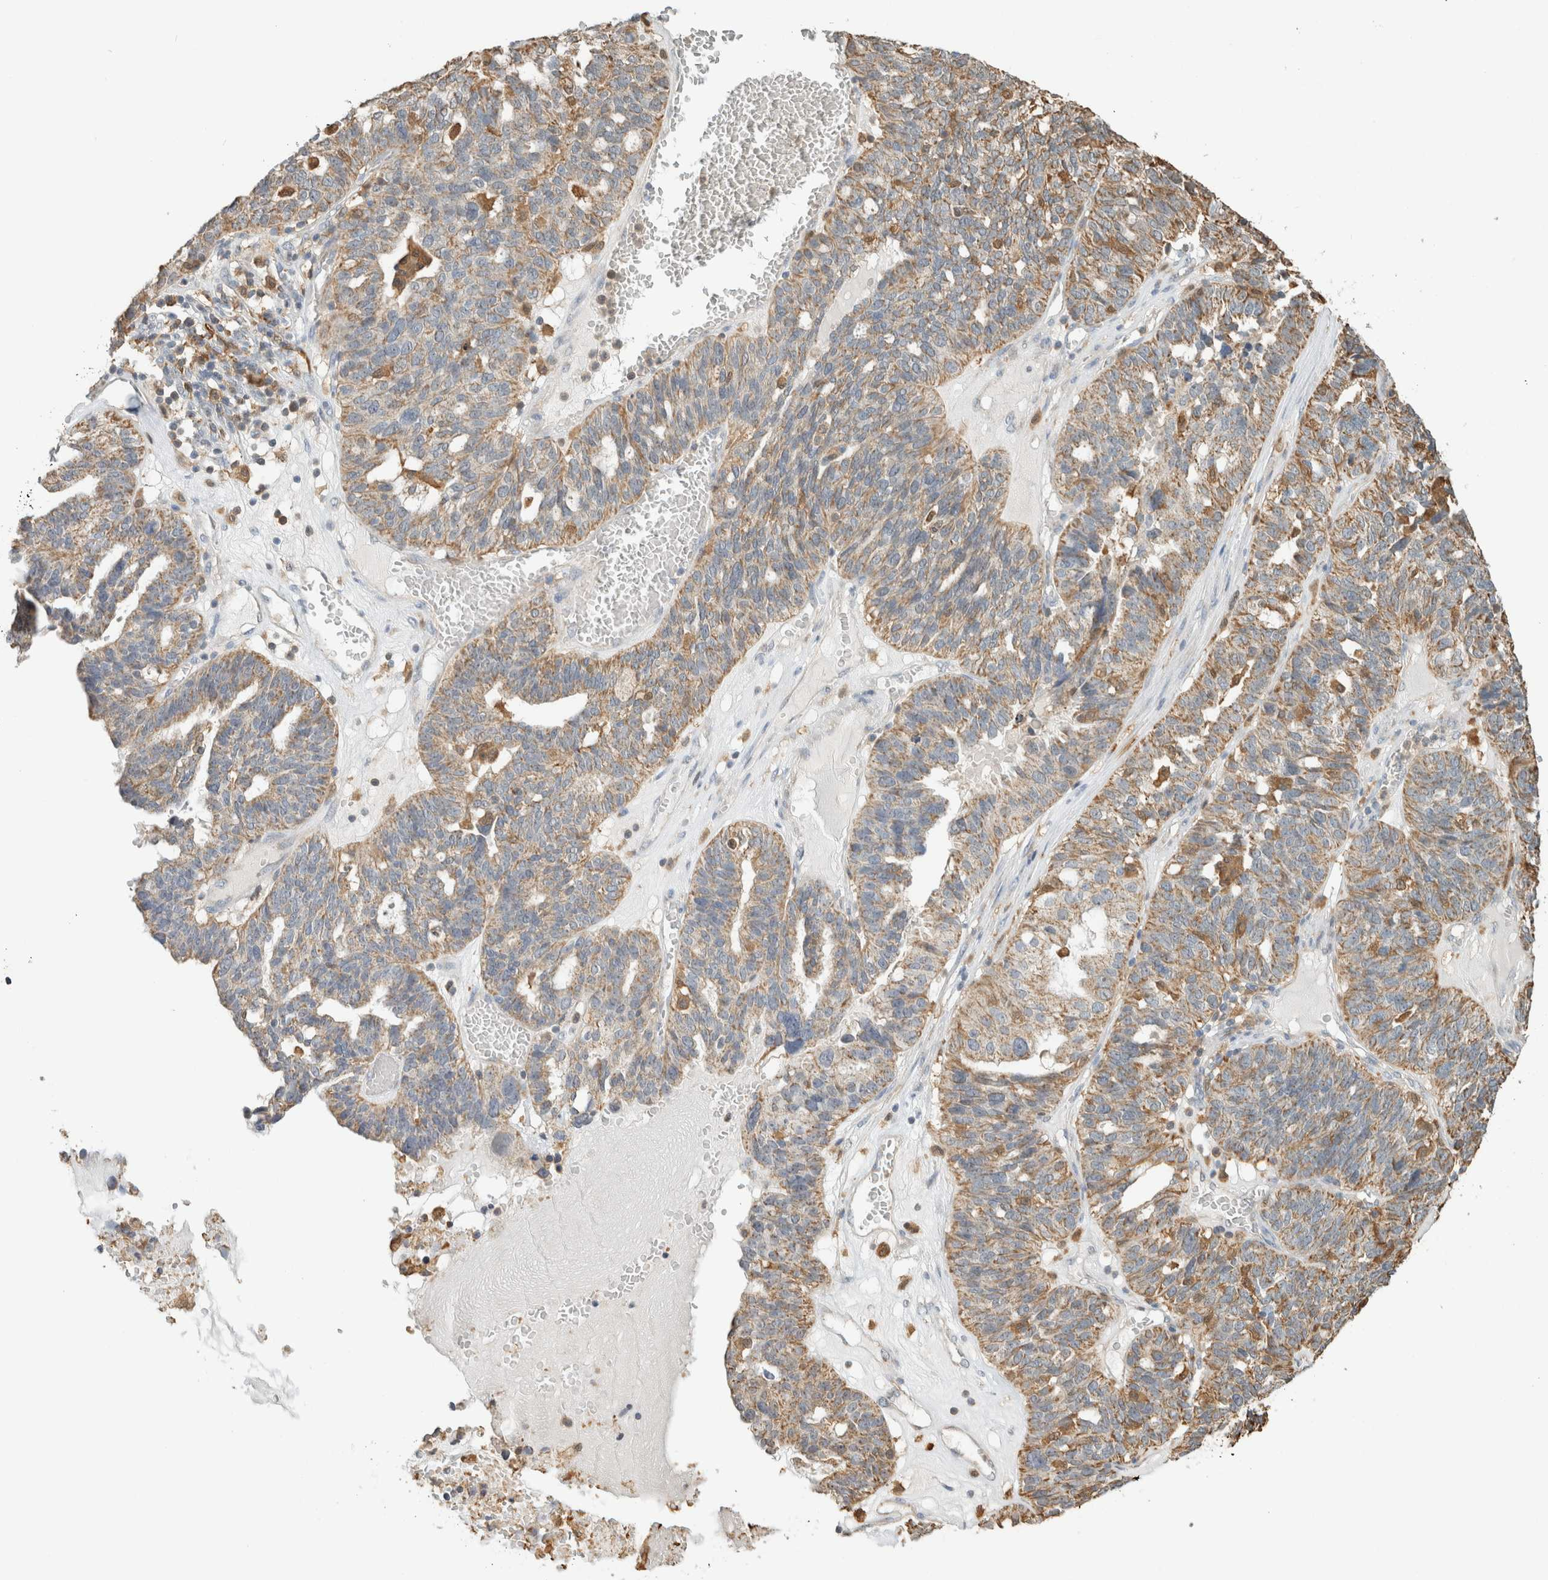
{"staining": {"intensity": "moderate", "quantity": ">75%", "location": "cytoplasmic/membranous"}, "tissue": "ovarian cancer", "cell_type": "Tumor cells", "image_type": "cancer", "snomed": [{"axis": "morphology", "description": "Cystadenocarcinoma, serous, NOS"}, {"axis": "topography", "description": "Ovary"}], "caption": "Human ovarian cancer (serous cystadenocarcinoma) stained with a protein marker reveals moderate staining in tumor cells.", "gene": "CAPG", "patient": {"sex": "female", "age": 59}}